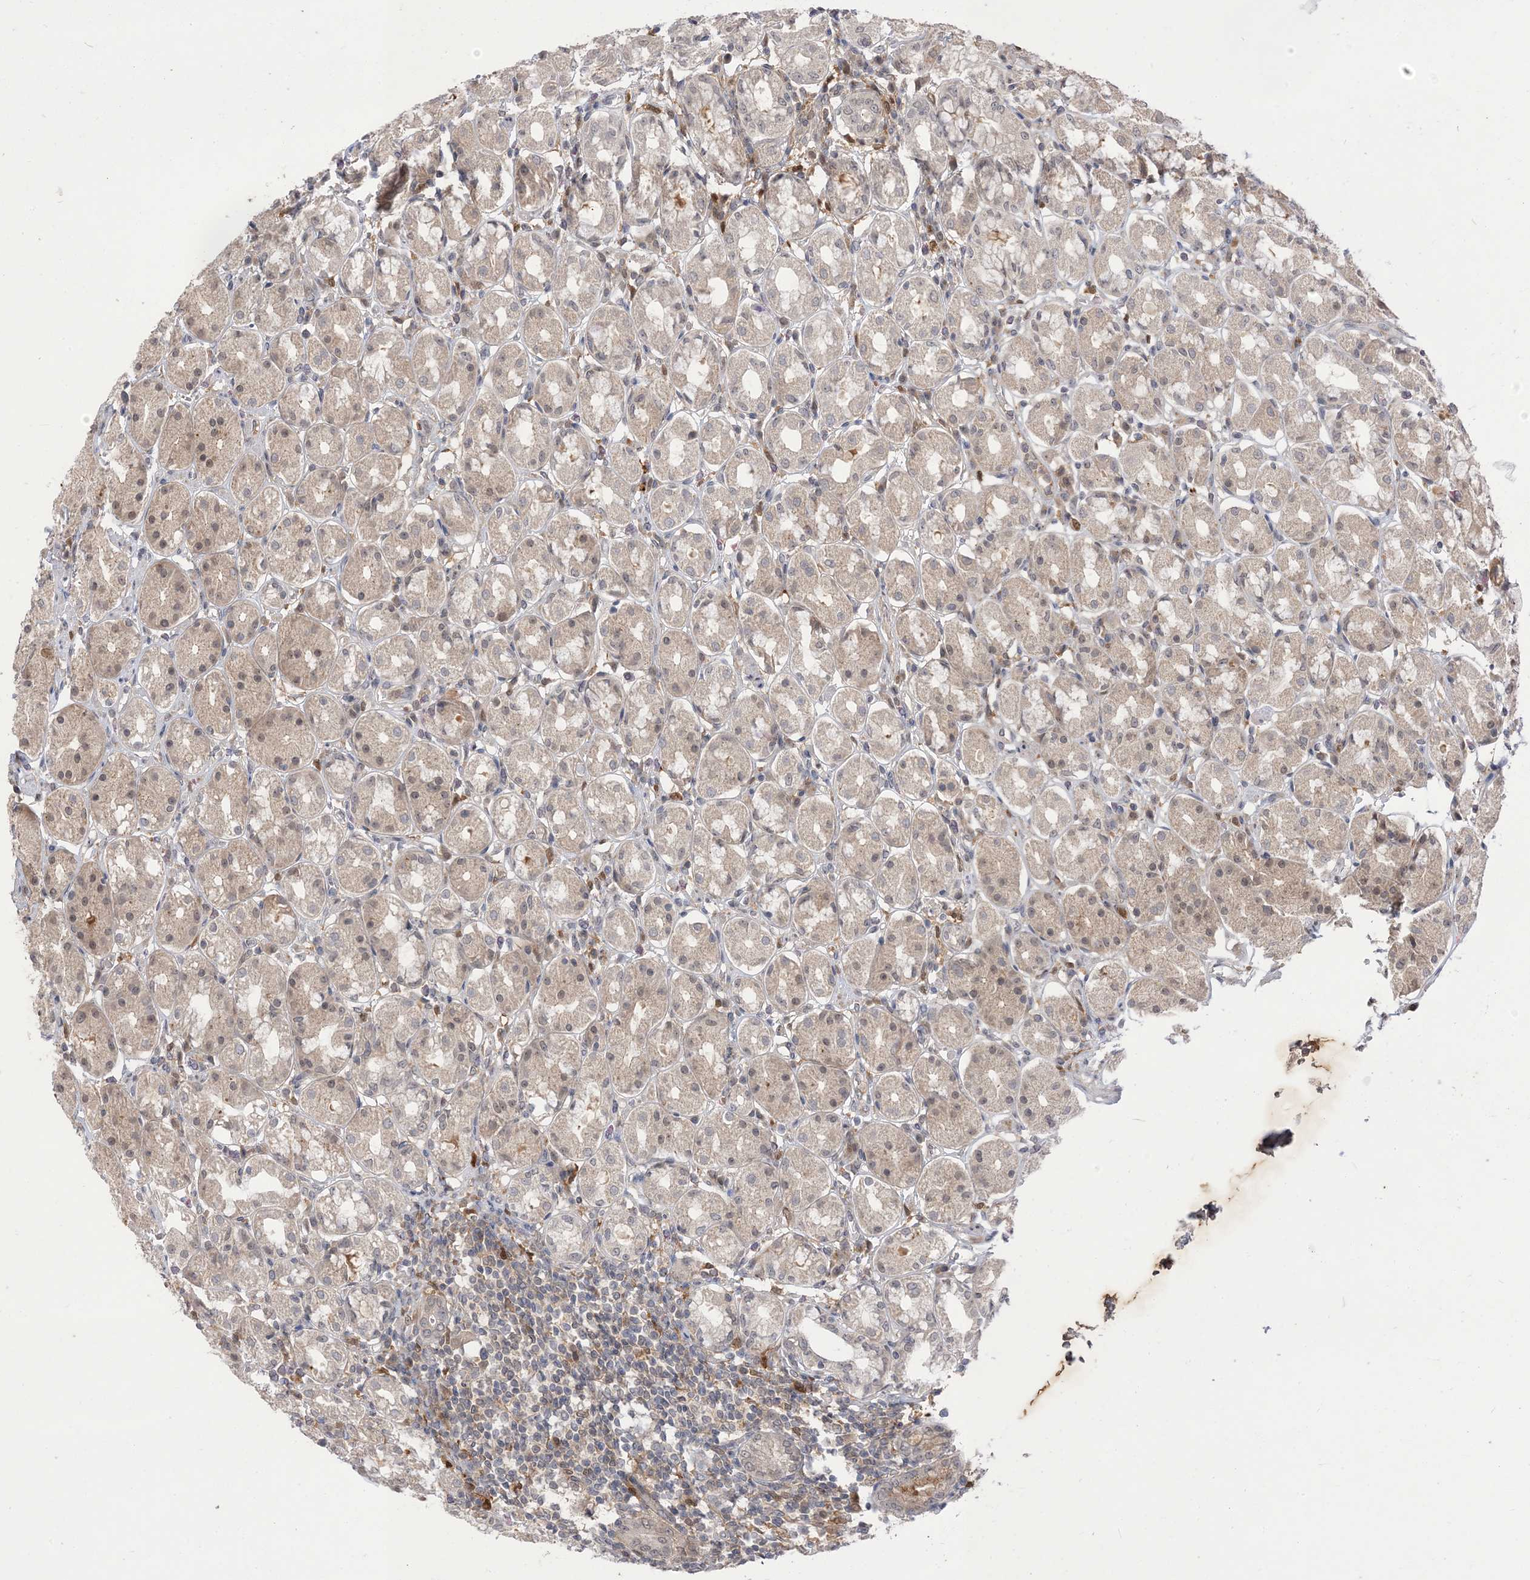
{"staining": {"intensity": "weak", "quantity": "<25%", "location": "cytoplasmic/membranous,nuclear"}, "tissue": "stomach", "cell_type": "Glandular cells", "image_type": "normal", "snomed": [{"axis": "morphology", "description": "Normal tissue, NOS"}, {"axis": "topography", "description": "Stomach"}, {"axis": "topography", "description": "Stomach, lower"}], "caption": "IHC of unremarkable stomach reveals no staining in glandular cells.", "gene": "NAGK", "patient": {"sex": "female", "age": 56}}